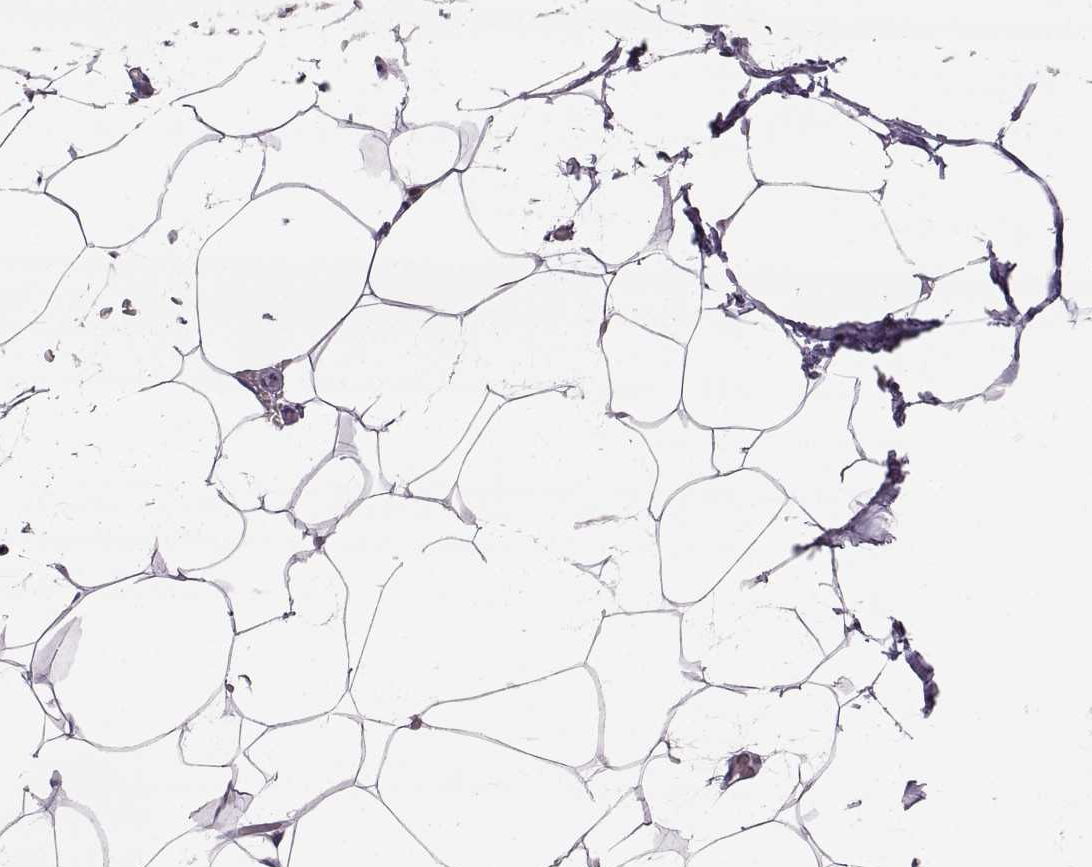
{"staining": {"intensity": "negative", "quantity": "none", "location": "none"}, "tissue": "adipose tissue", "cell_type": "Adipocytes", "image_type": "normal", "snomed": [{"axis": "morphology", "description": "Normal tissue, NOS"}, {"axis": "topography", "description": "Adipose tissue"}], "caption": "Histopathology image shows no significant protein staining in adipocytes of unremarkable adipose tissue. The staining is performed using DAB (3,3'-diaminobenzidine) brown chromogen with nuclei counter-stained in using hematoxylin.", "gene": "ADGRG5", "patient": {"sex": "male", "age": 57}}